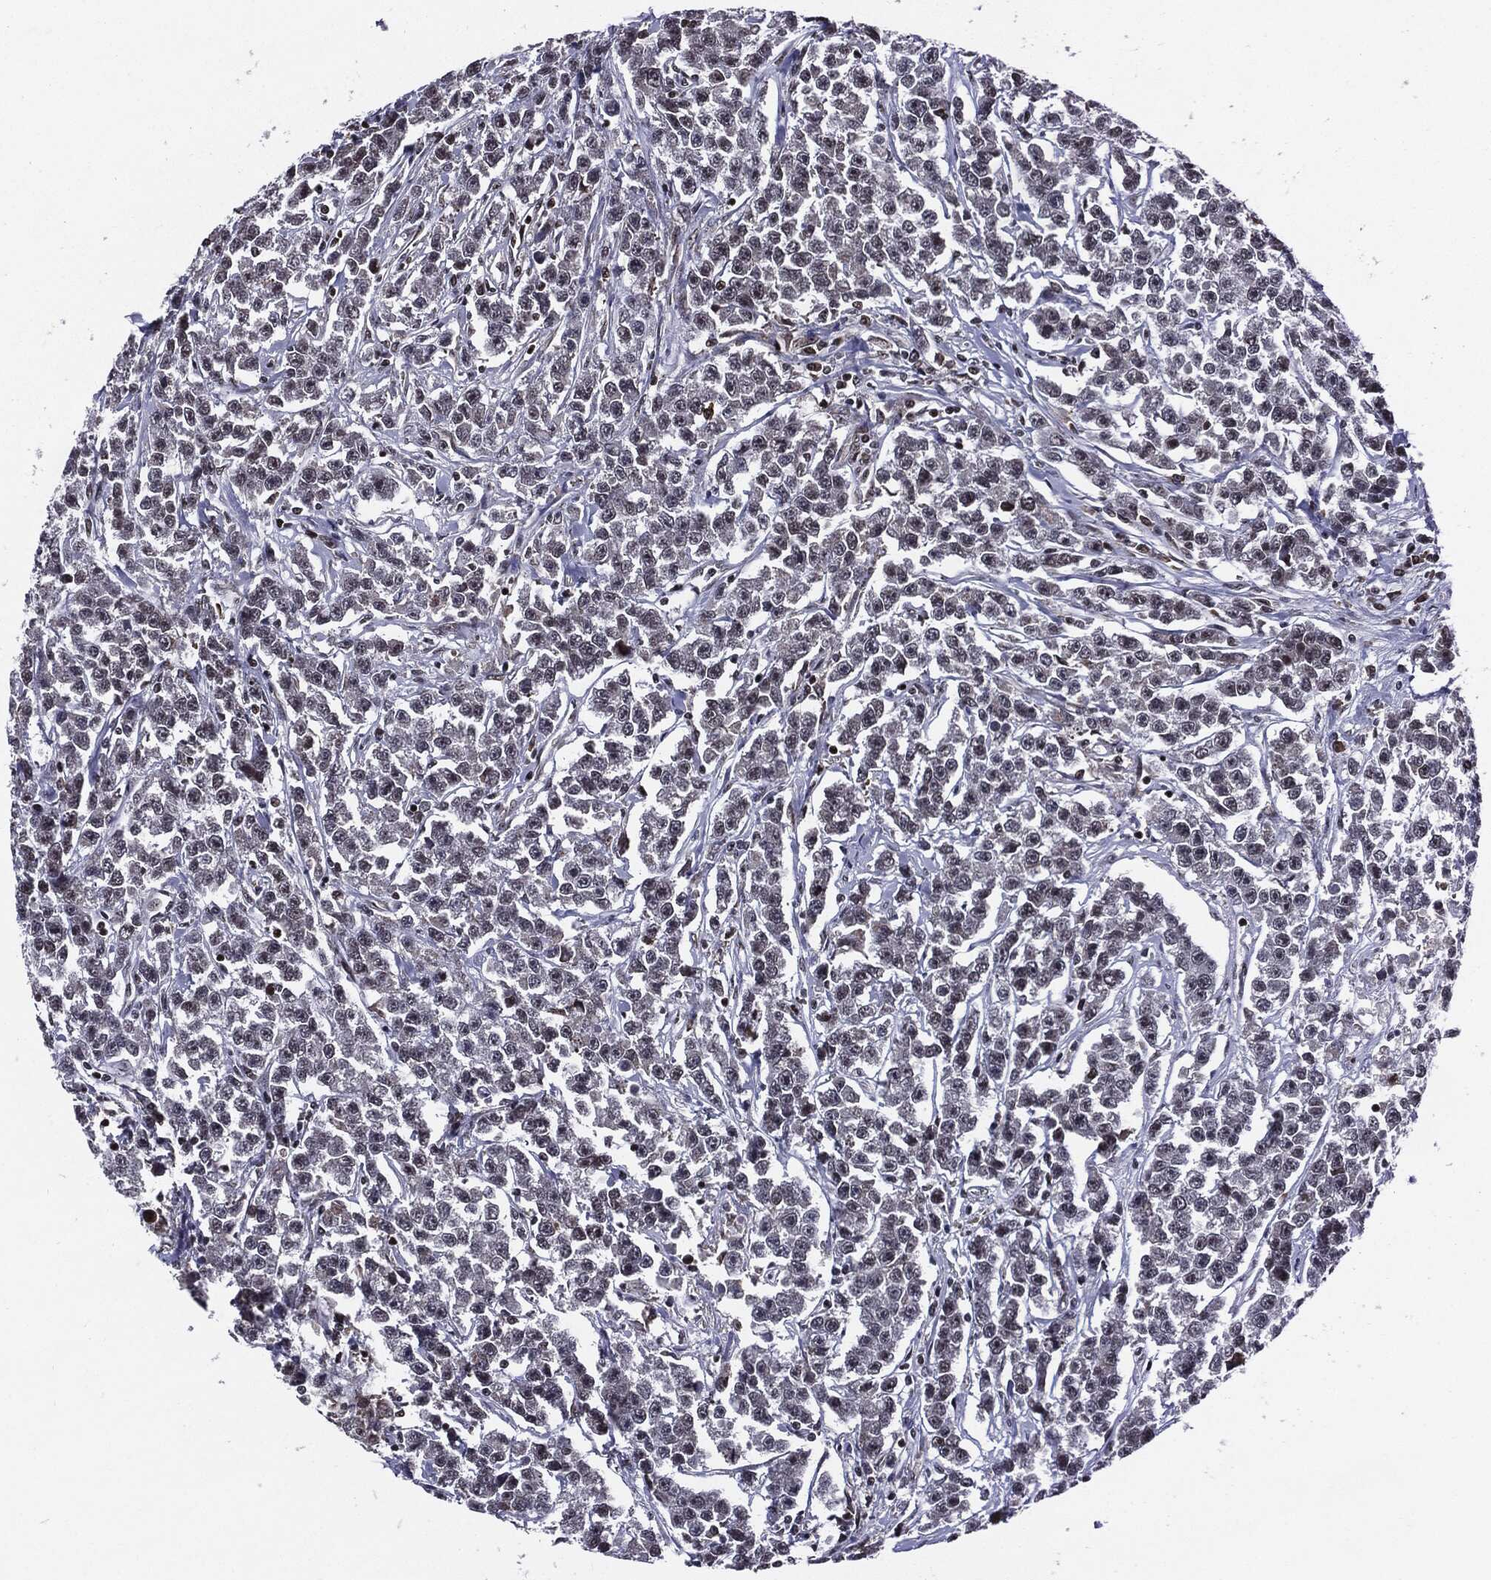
{"staining": {"intensity": "negative", "quantity": "none", "location": "none"}, "tissue": "testis cancer", "cell_type": "Tumor cells", "image_type": "cancer", "snomed": [{"axis": "morphology", "description": "Seminoma, NOS"}, {"axis": "topography", "description": "Testis"}], "caption": "High magnification brightfield microscopy of seminoma (testis) stained with DAB (brown) and counterstained with hematoxylin (blue): tumor cells show no significant positivity.", "gene": "ZFP91", "patient": {"sex": "male", "age": 59}}